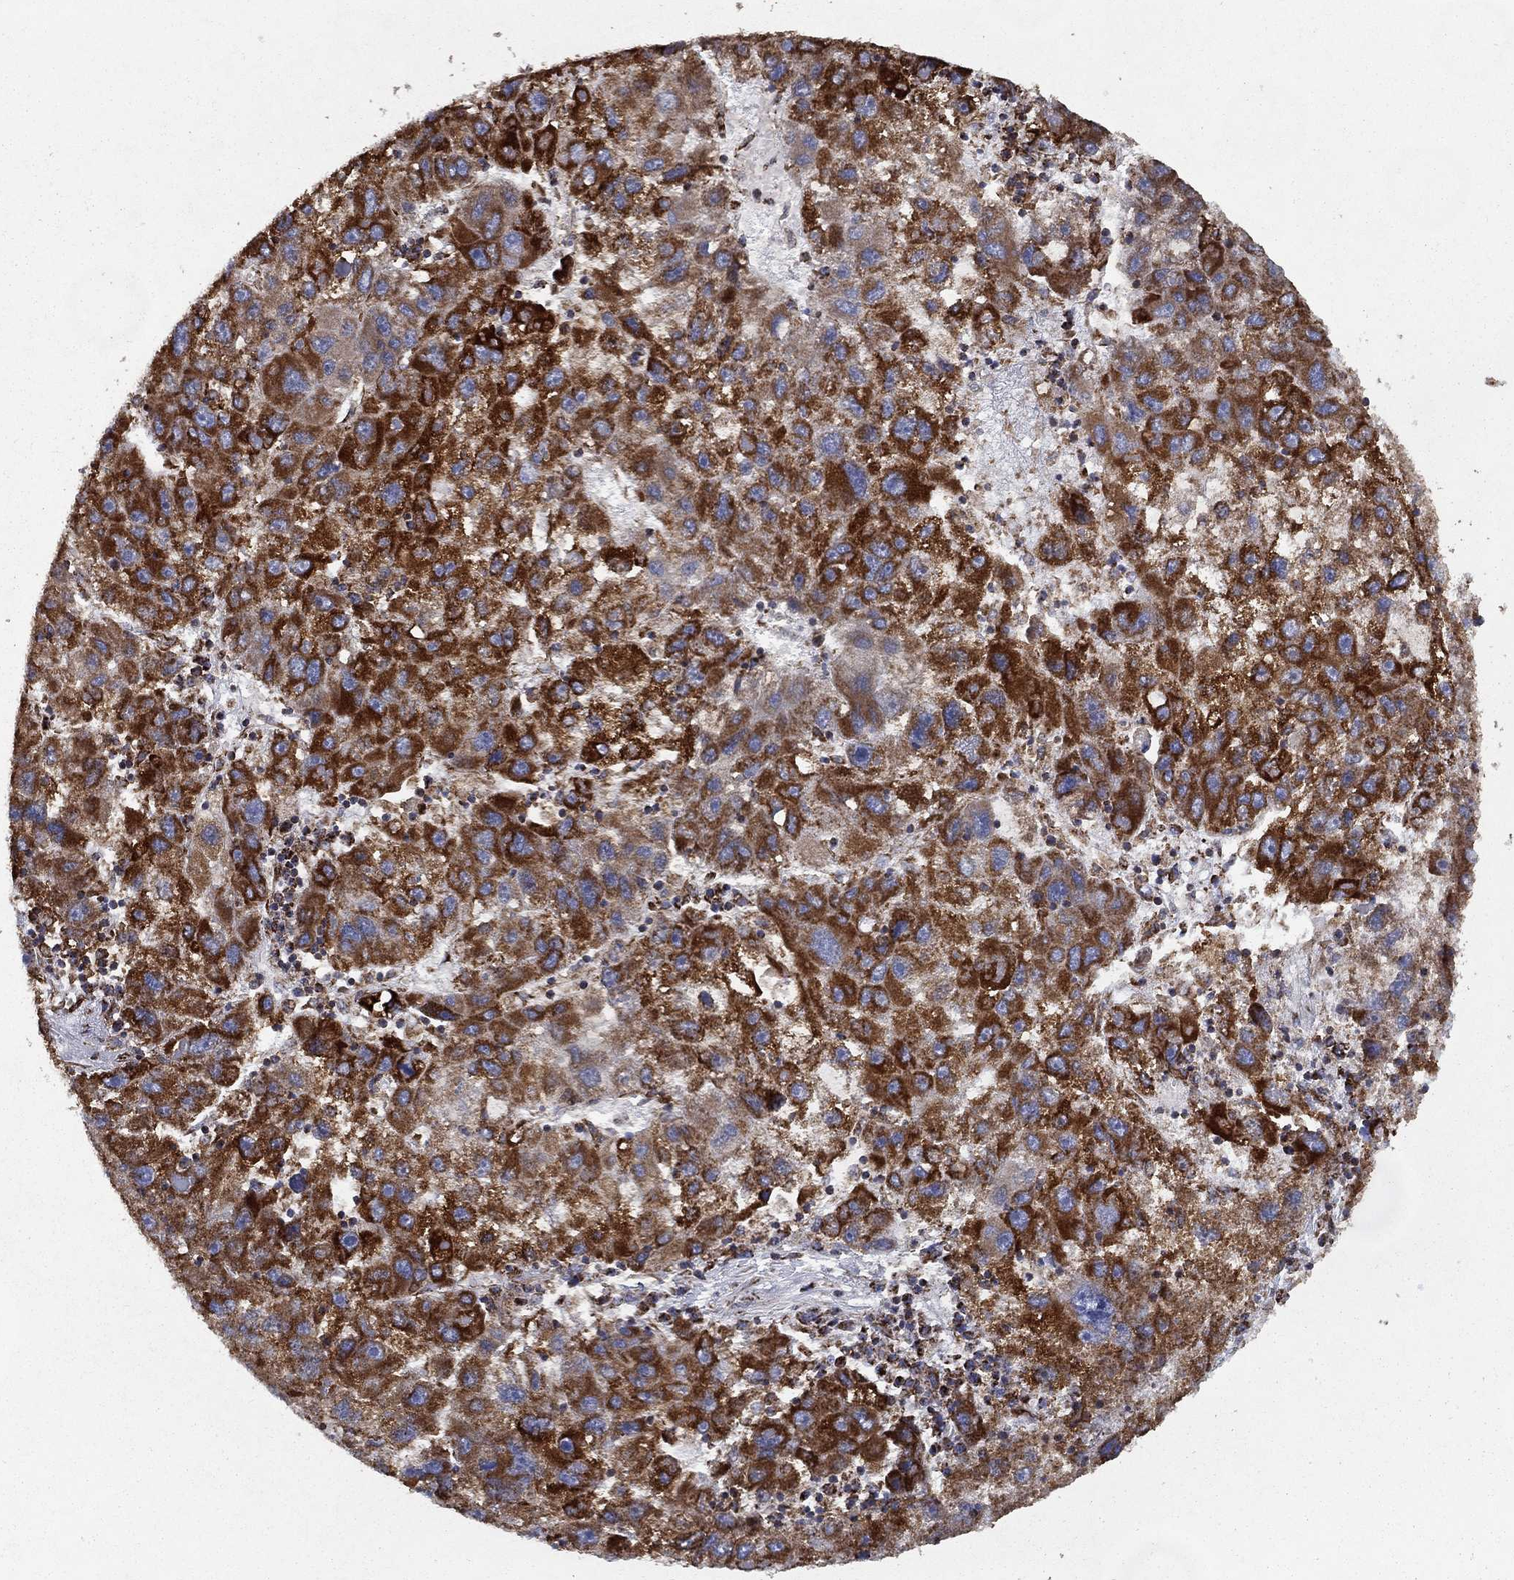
{"staining": {"intensity": "strong", "quantity": ">75%", "location": "cytoplasmic/membranous"}, "tissue": "liver cancer", "cell_type": "Tumor cells", "image_type": "cancer", "snomed": [{"axis": "morphology", "description": "Carcinoma, Hepatocellular, NOS"}, {"axis": "topography", "description": "Liver"}], "caption": "This histopathology image demonstrates immunohistochemistry (IHC) staining of liver cancer (hepatocellular carcinoma), with high strong cytoplasmic/membranous positivity in approximately >75% of tumor cells.", "gene": "MT-CYB", "patient": {"sex": "male", "age": 75}}